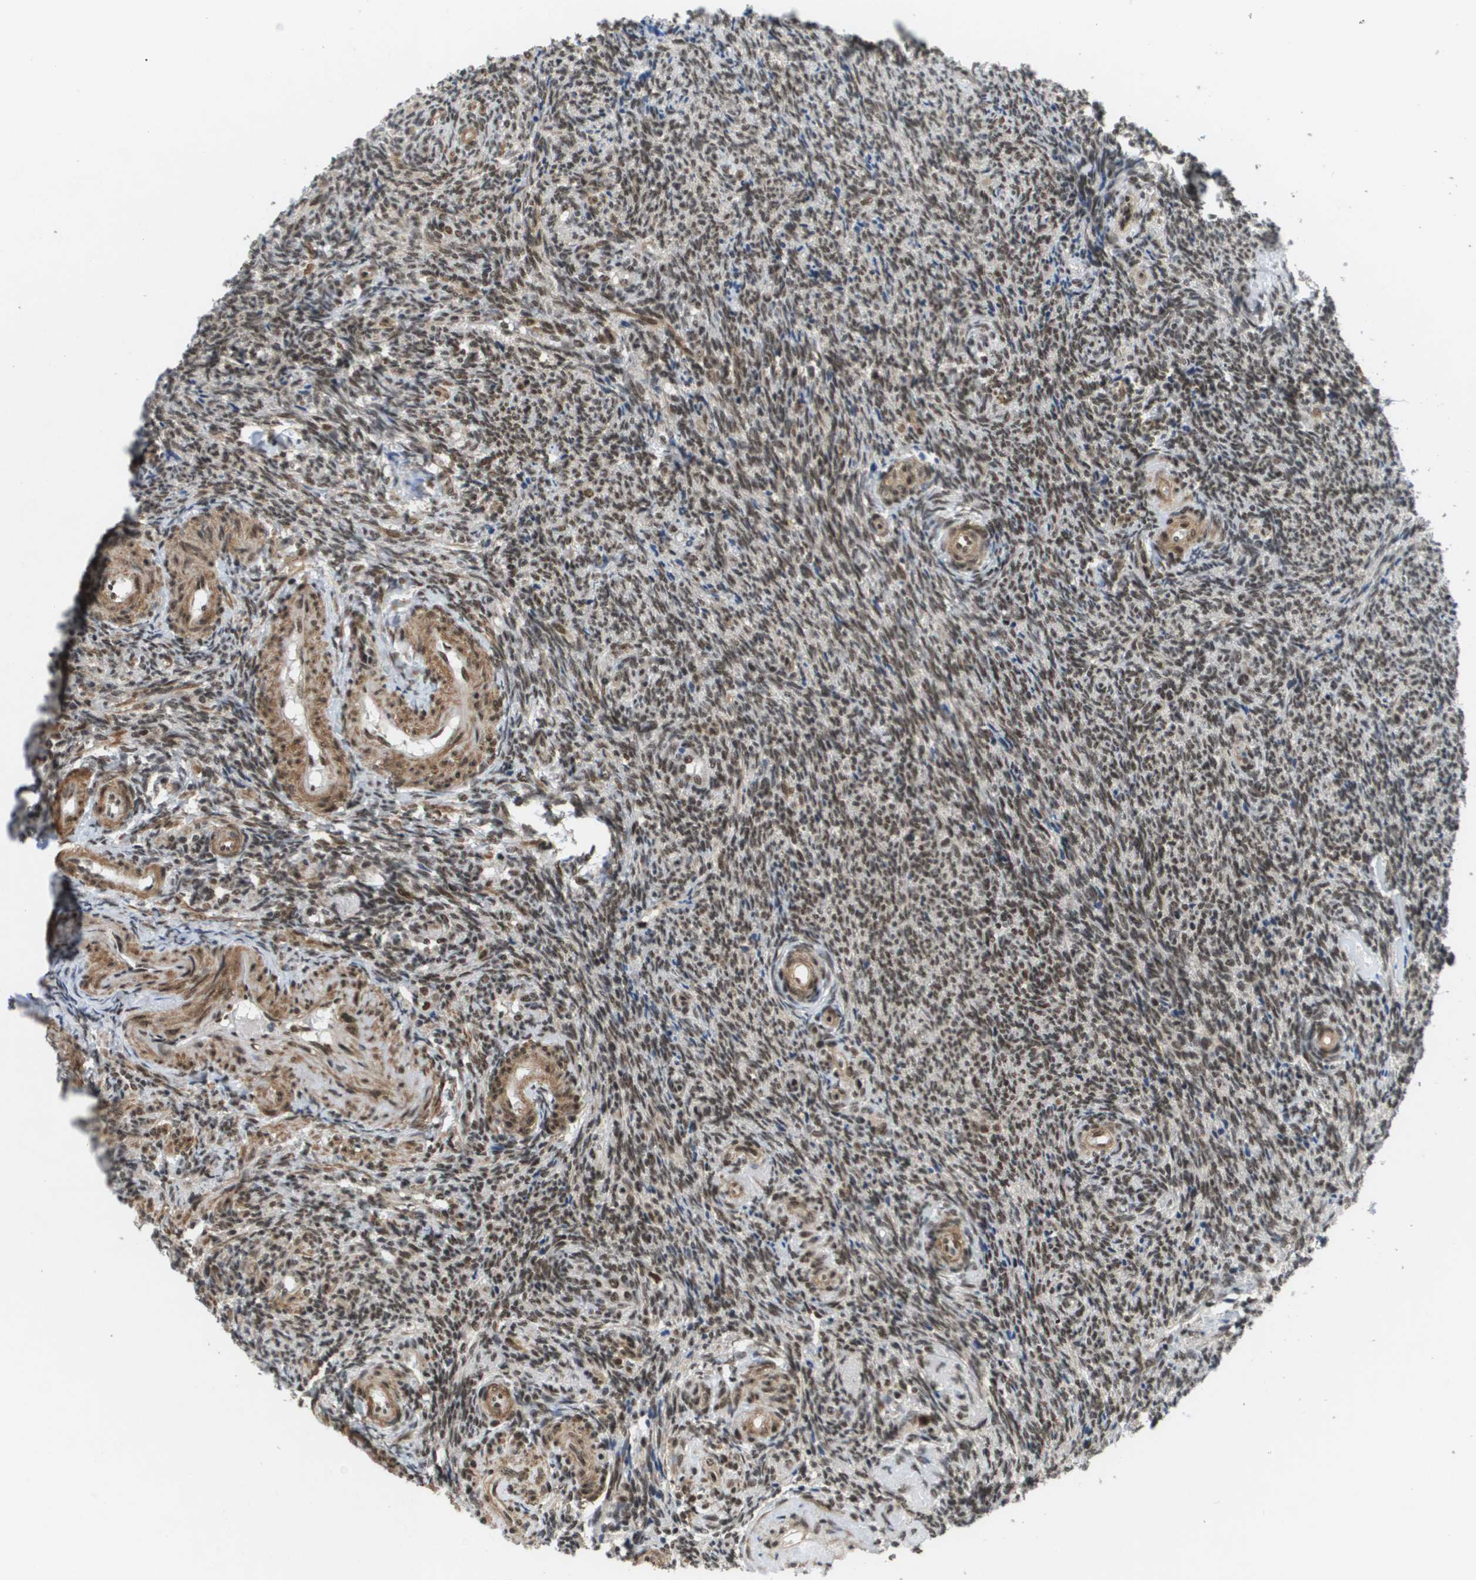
{"staining": {"intensity": "moderate", "quantity": "25%-75%", "location": "nuclear"}, "tissue": "ovary", "cell_type": "Ovarian stroma cells", "image_type": "normal", "snomed": [{"axis": "morphology", "description": "Normal tissue, NOS"}, {"axis": "topography", "description": "Ovary"}], "caption": "The immunohistochemical stain highlights moderate nuclear staining in ovarian stroma cells of unremarkable ovary.", "gene": "PRCC", "patient": {"sex": "female", "age": 41}}